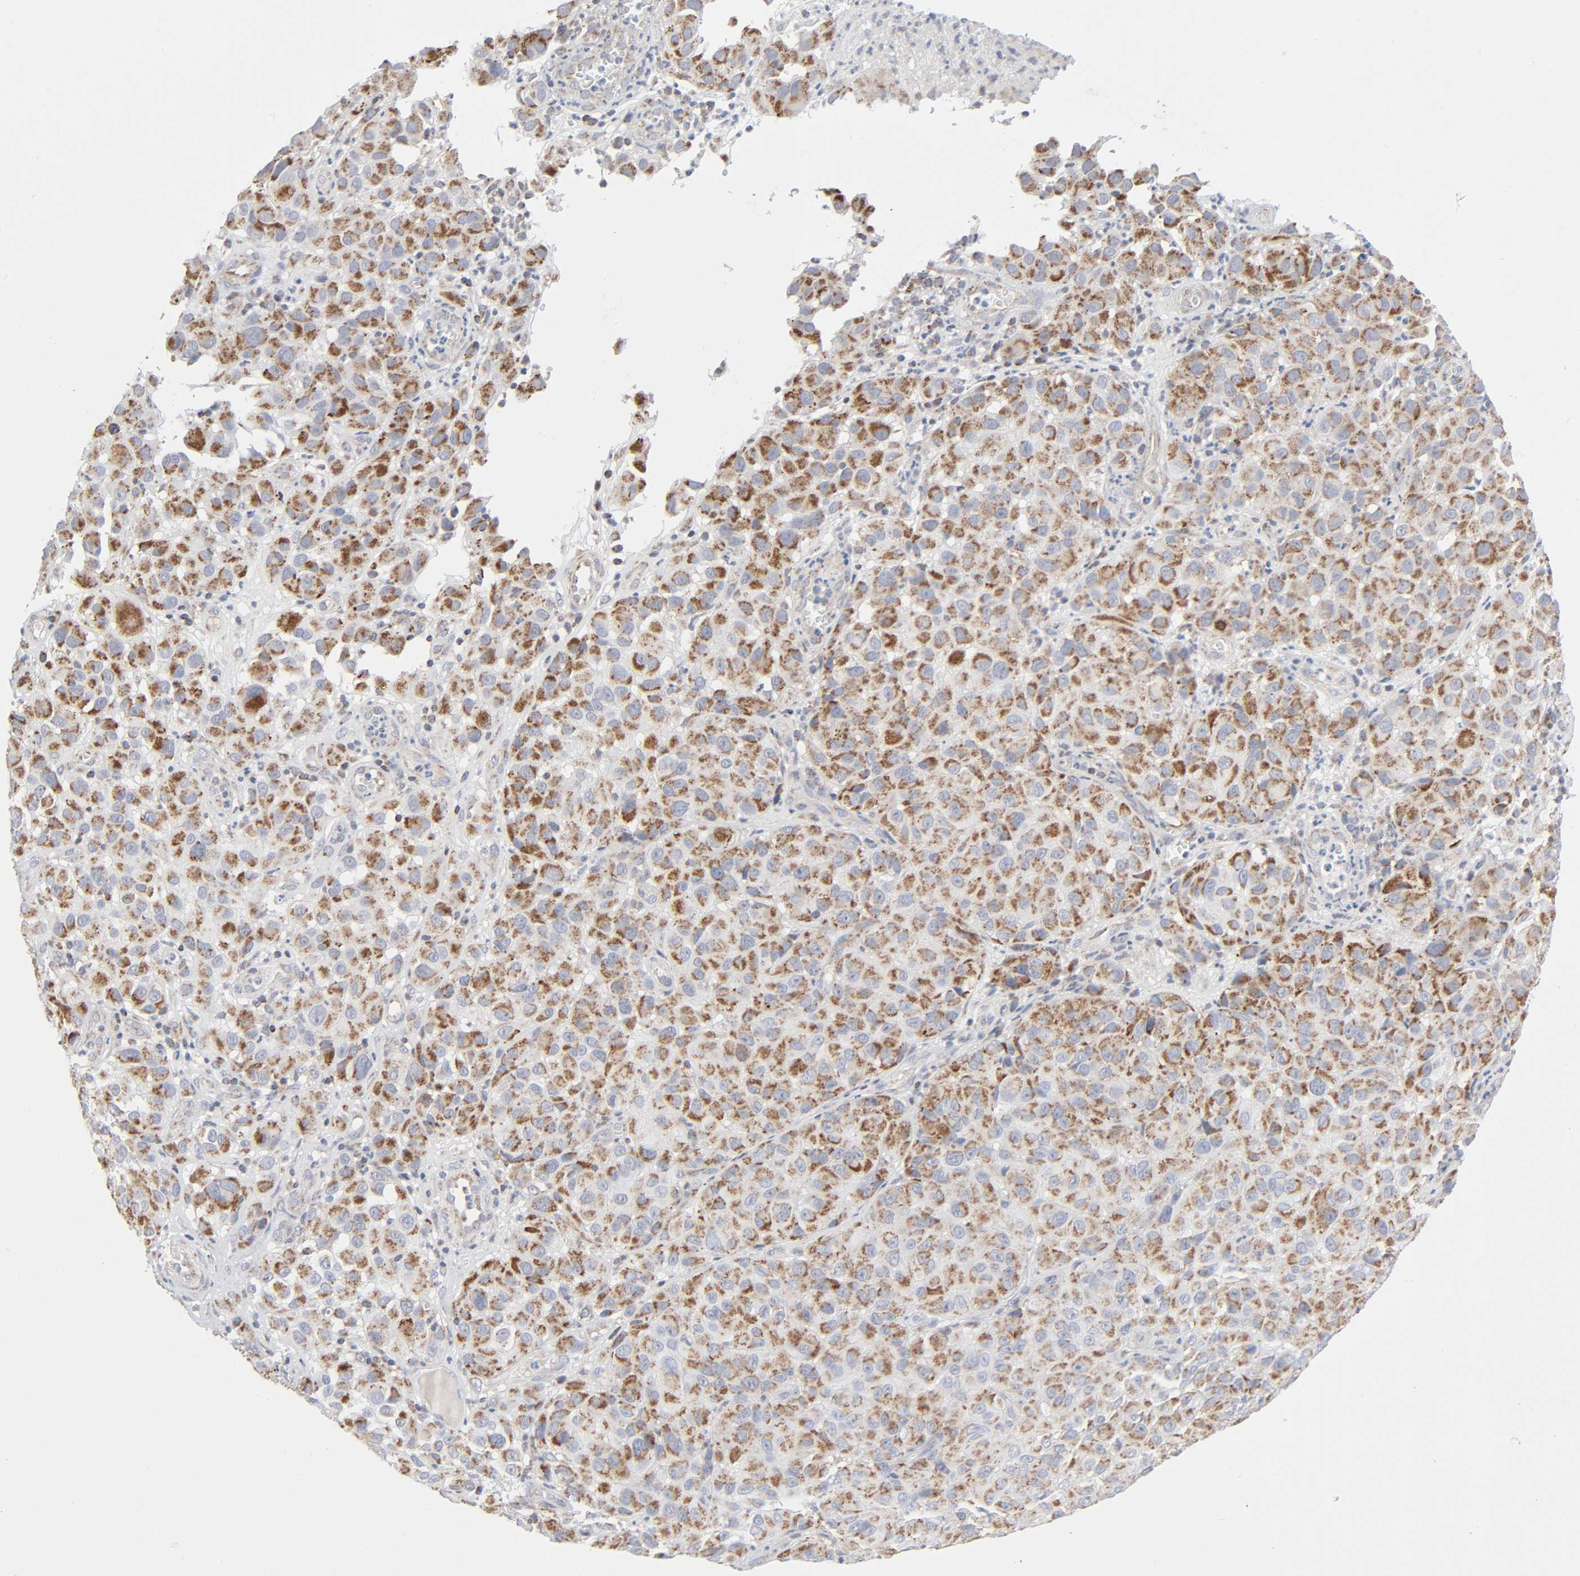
{"staining": {"intensity": "moderate", "quantity": ">75%", "location": "cytoplasmic/membranous"}, "tissue": "melanoma", "cell_type": "Tumor cells", "image_type": "cancer", "snomed": [{"axis": "morphology", "description": "Malignant melanoma, NOS"}, {"axis": "topography", "description": "Skin"}], "caption": "Approximately >75% of tumor cells in malignant melanoma exhibit moderate cytoplasmic/membranous protein expression as visualized by brown immunohistochemical staining.", "gene": "SYT16", "patient": {"sex": "female", "age": 21}}